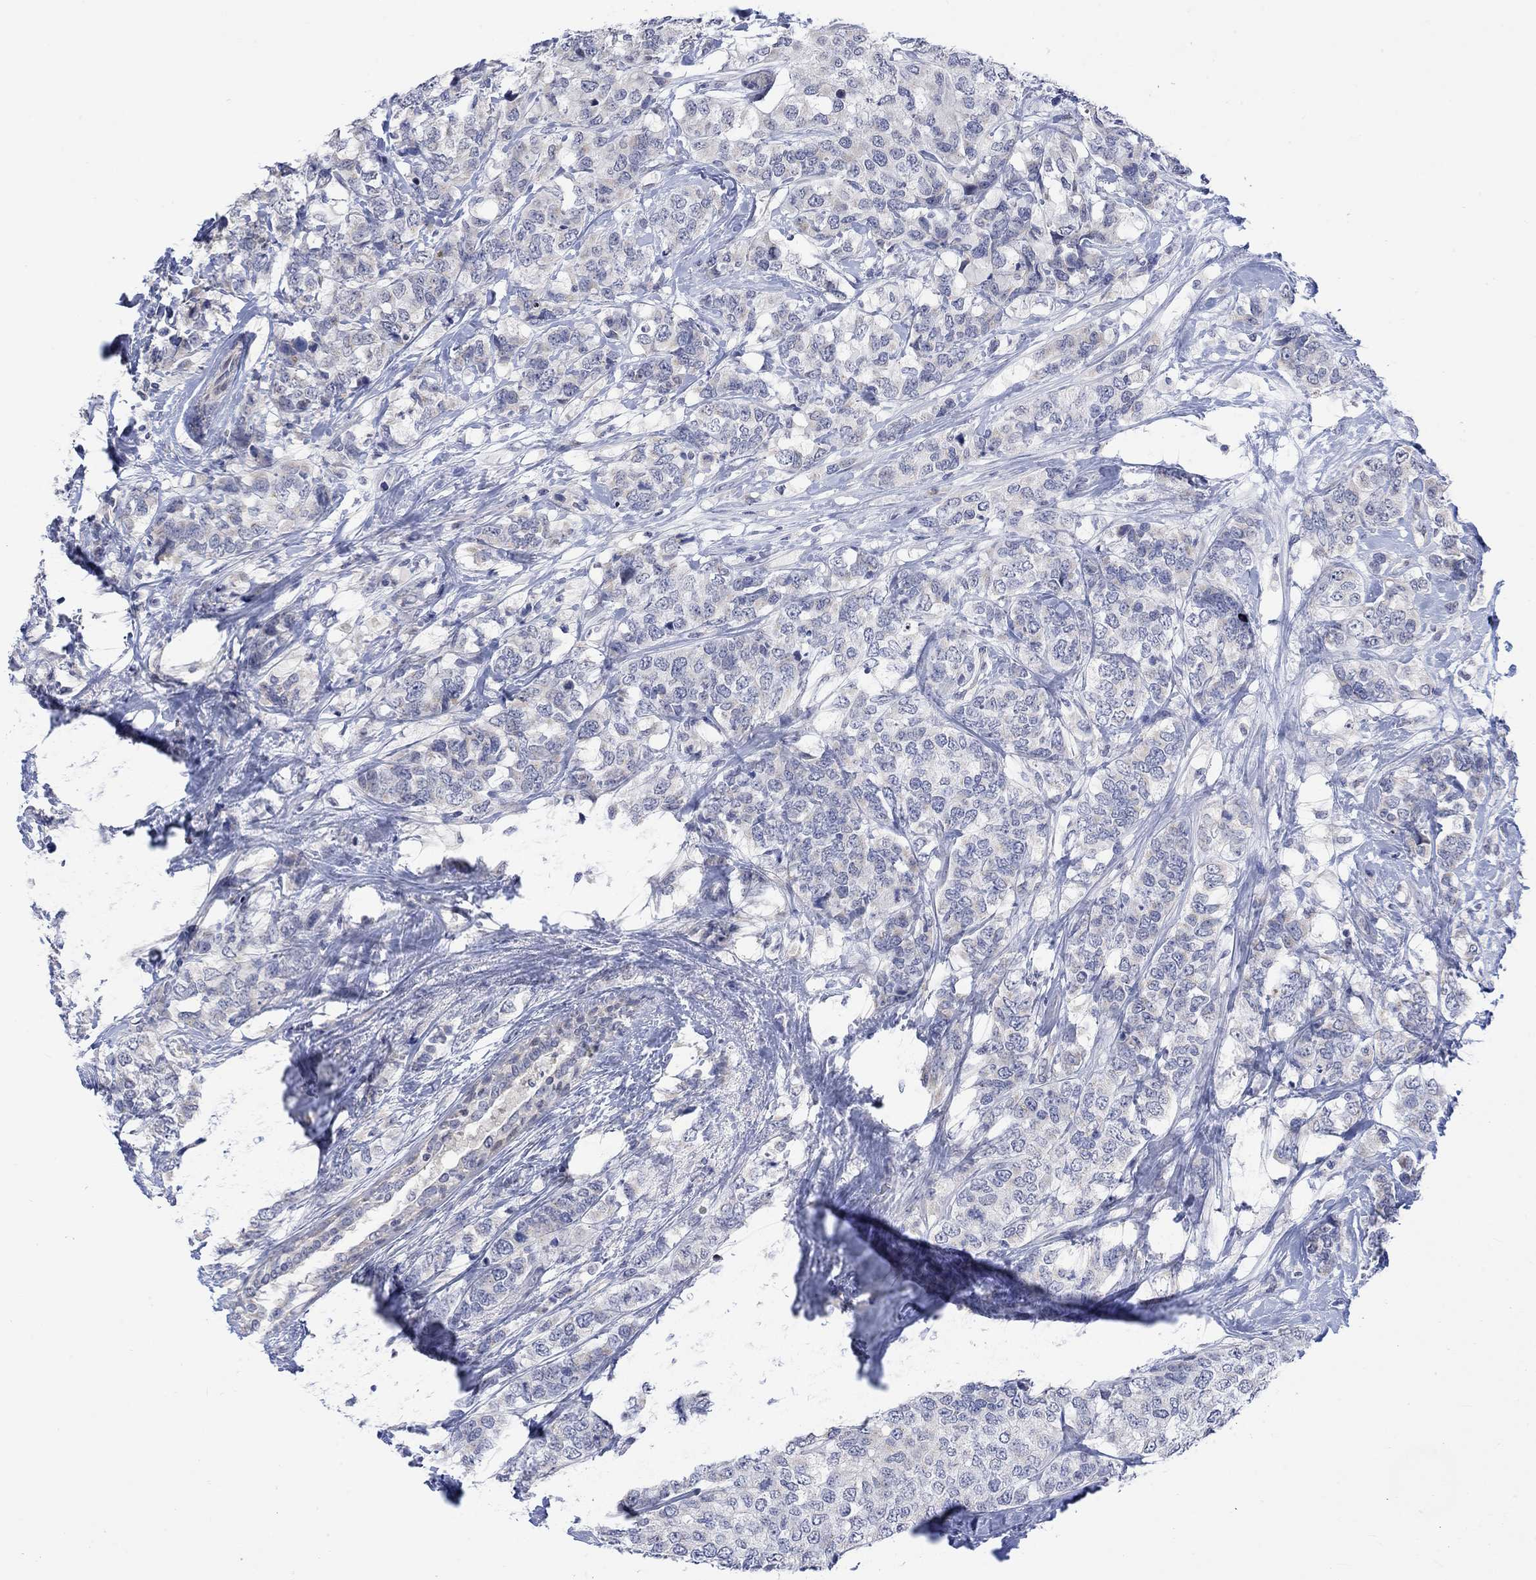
{"staining": {"intensity": "negative", "quantity": "none", "location": "none"}, "tissue": "breast cancer", "cell_type": "Tumor cells", "image_type": "cancer", "snomed": [{"axis": "morphology", "description": "Lobular carcinoma"}, {"axis": "topography", "description": "Breast"}], "caption": "Tumor cells are negative for protein expression in human breast cancer.", "gene": "DCX", "patient": {"sex": "female", "age": 59}}